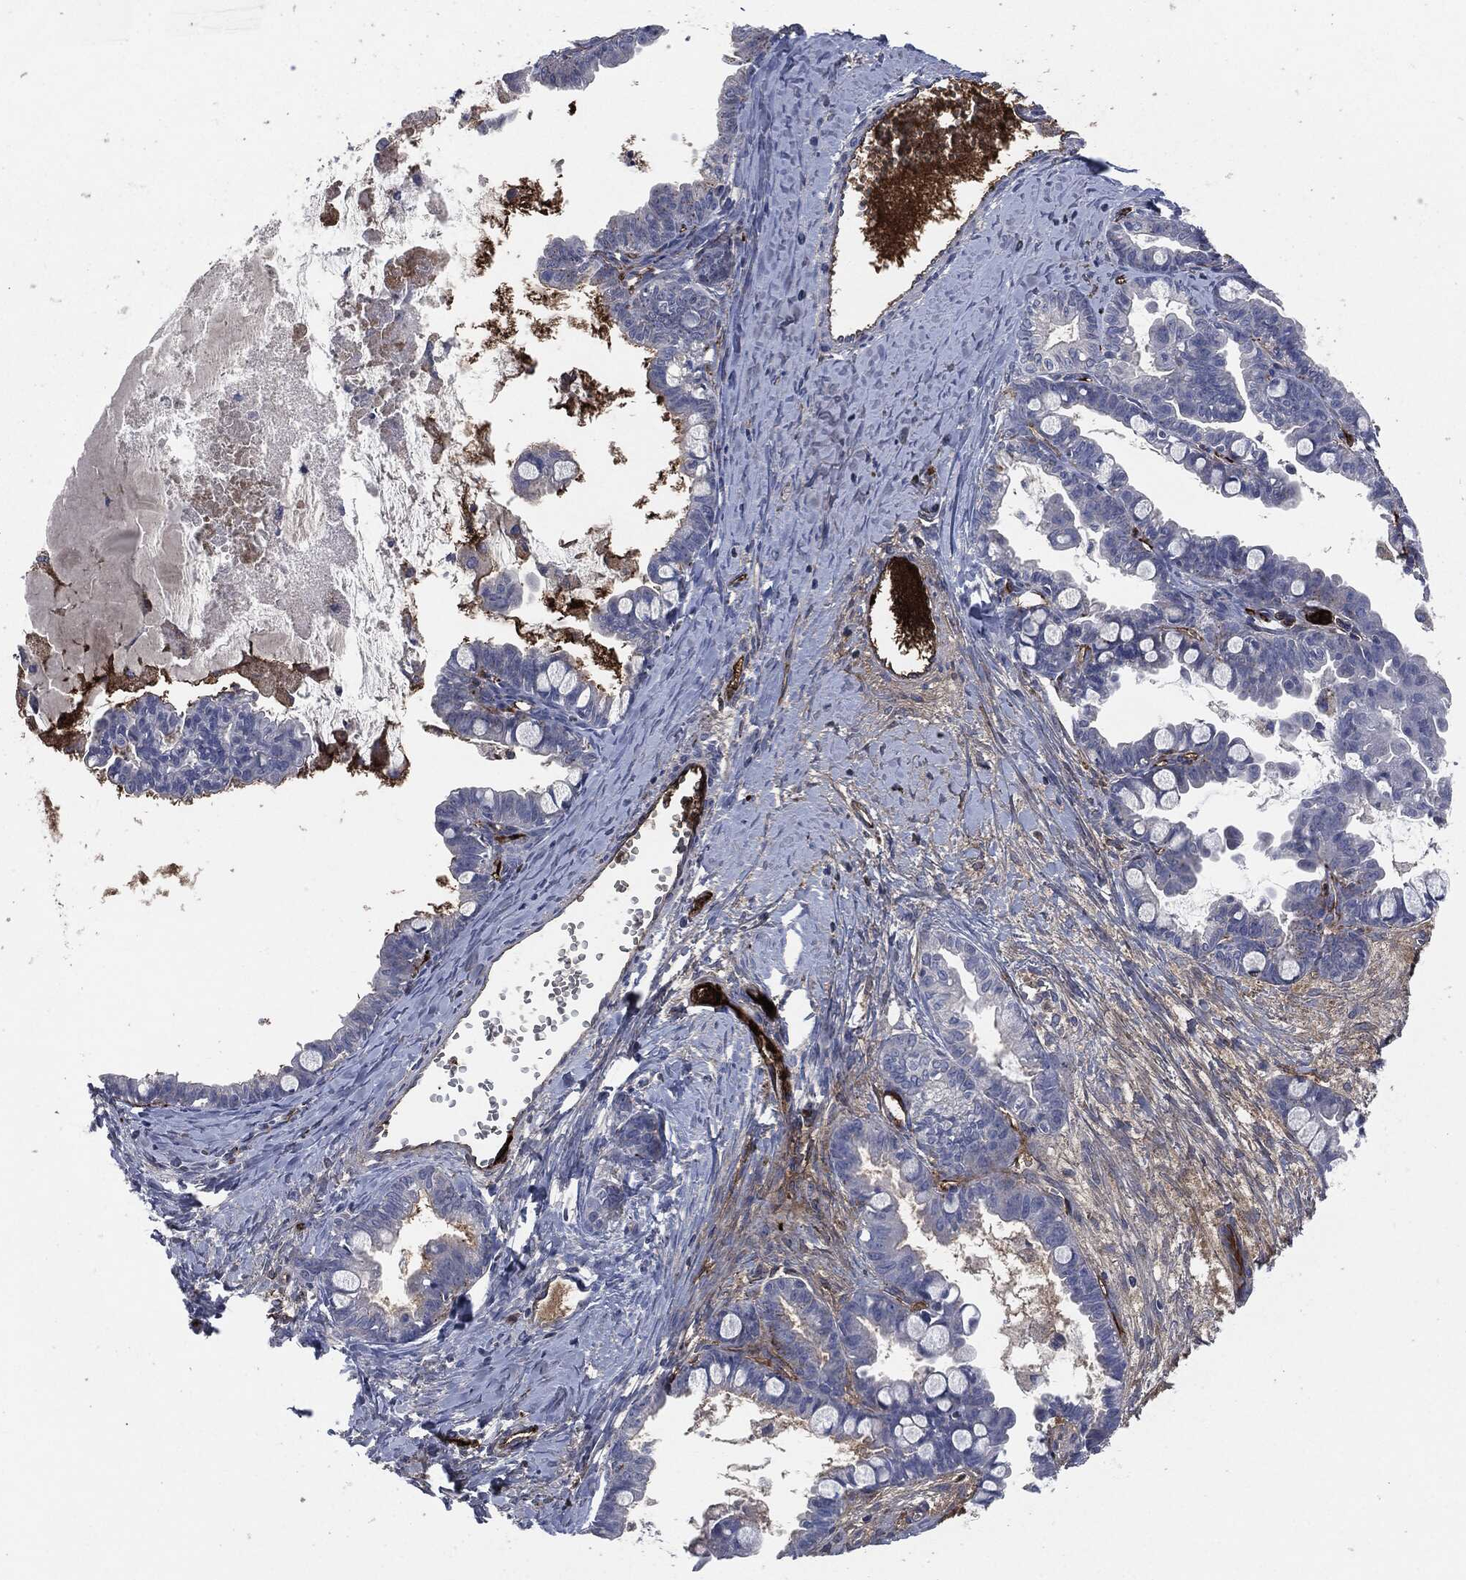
{"staining": {"intensity": "negative", "quantity": "none", "location": "none"}, "tissue": "ovarian cancer", "cell_type": "Tumor cells", "image_type": "cancer", "snomed": [{"axis": "morphology", "description": "Cystadenocarcinoma, mucinous, NOS"}, {"axis": "topography", "description": "Ovary"}], "caption": "DAB immunohistochemical staining of human mucinous cystadenocarcinoma (ovarian) exhibits no significant positivity in tumor cells.", "gene": "APOB", "patient": {"sex": "female", "age": 63}}